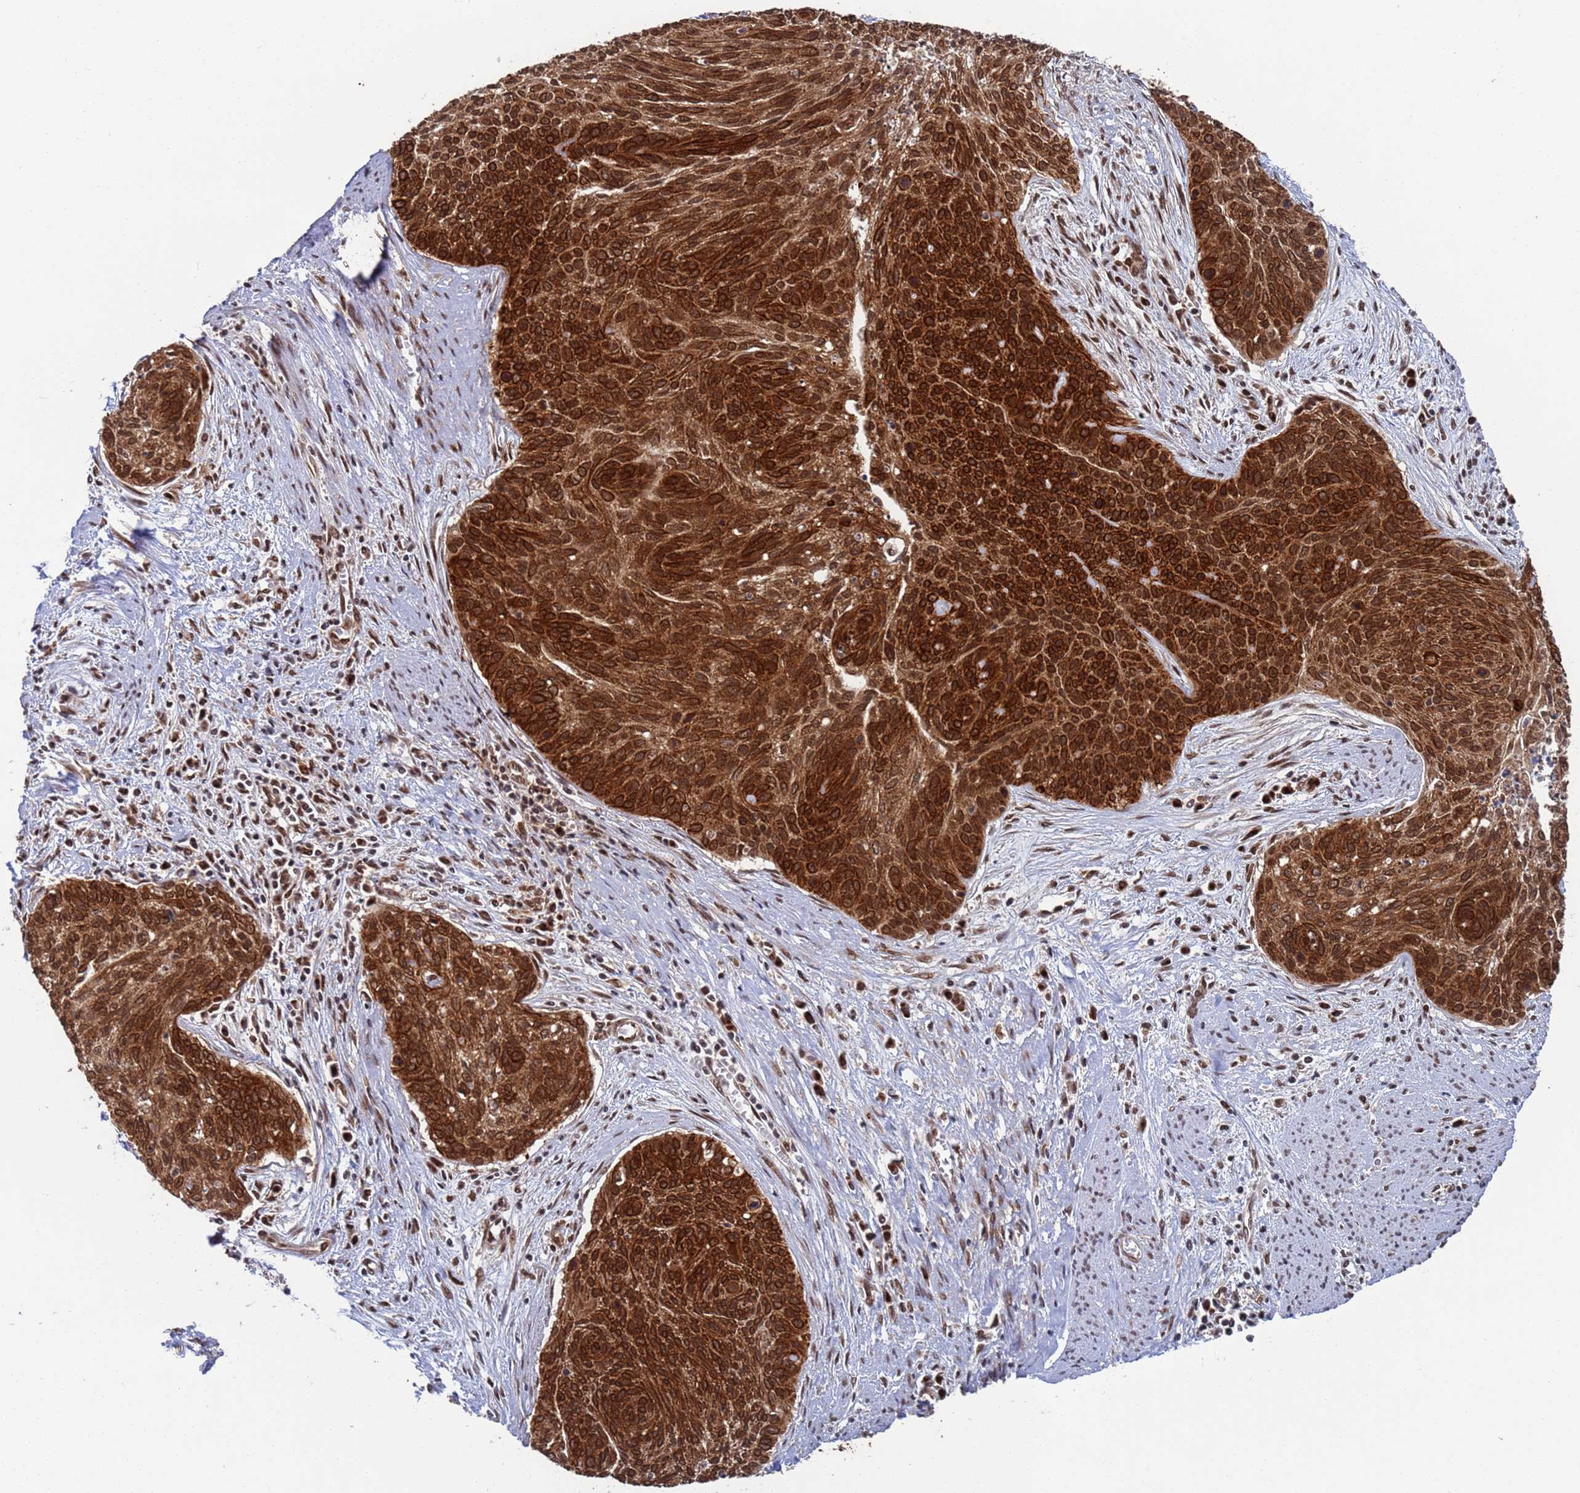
{"staining": {"intensity": "strong", "quantity": ">75%", "location": "cytoplasmic/membranous"}, "tissue": "cervical cancer", "cell_type": "Tumor cells", "image_type": "cancer", "snomed": [{"axis": "morphology", "description": "Squamous cell carcinoma, NOS"}, {"axis": "topography", "description": "Cervix"}], "caption": "Immunohistochemical staining of cervical squamous cell carcinoma shows strong cytoplasmic/membranous protein expression in about >75% of tumor cells.", "gene": "FUBP3", "patient": {"sex": "female", "age": 55}}